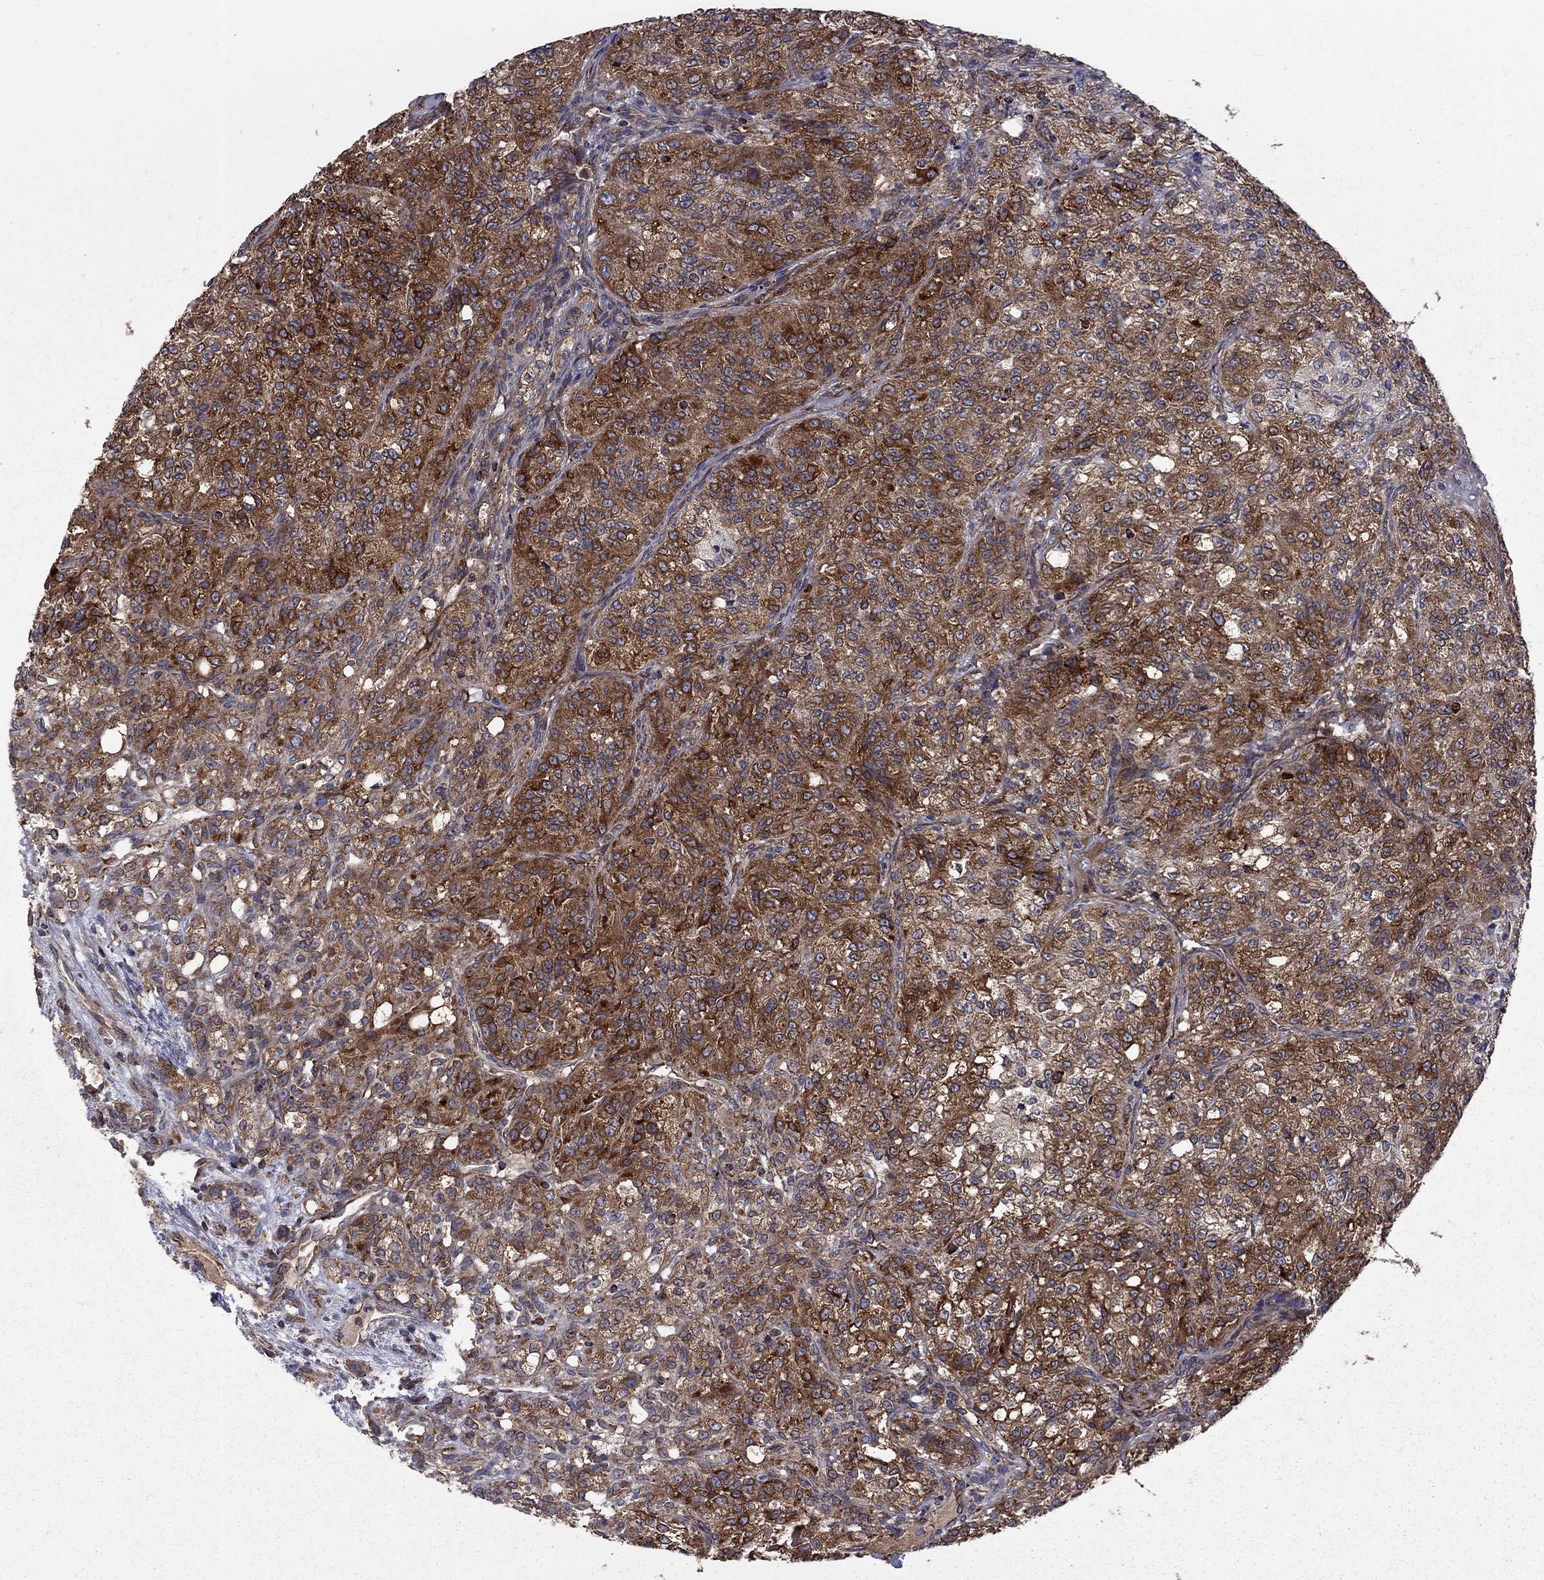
{"staining": {"intensity": "strong", "quantity": ">75%", "location": "cytoplasmic/membranous"}, "tissue": "renal cancer", "cell_type": "Tumor cells", "image_type": "cancer", "snomed": [{"axis": "morphology", "description": "Adenocarcinoma, NOS"}, {"axis": "topography", "description": "Kidney"}], "caption": "Protein staining reveals strong cytoplasmic/membranous expression in approximately >75% of tumor cells in renal cancer.", "gene": "CLPTM1", "patient": {"sex": "female", "age": 63}}